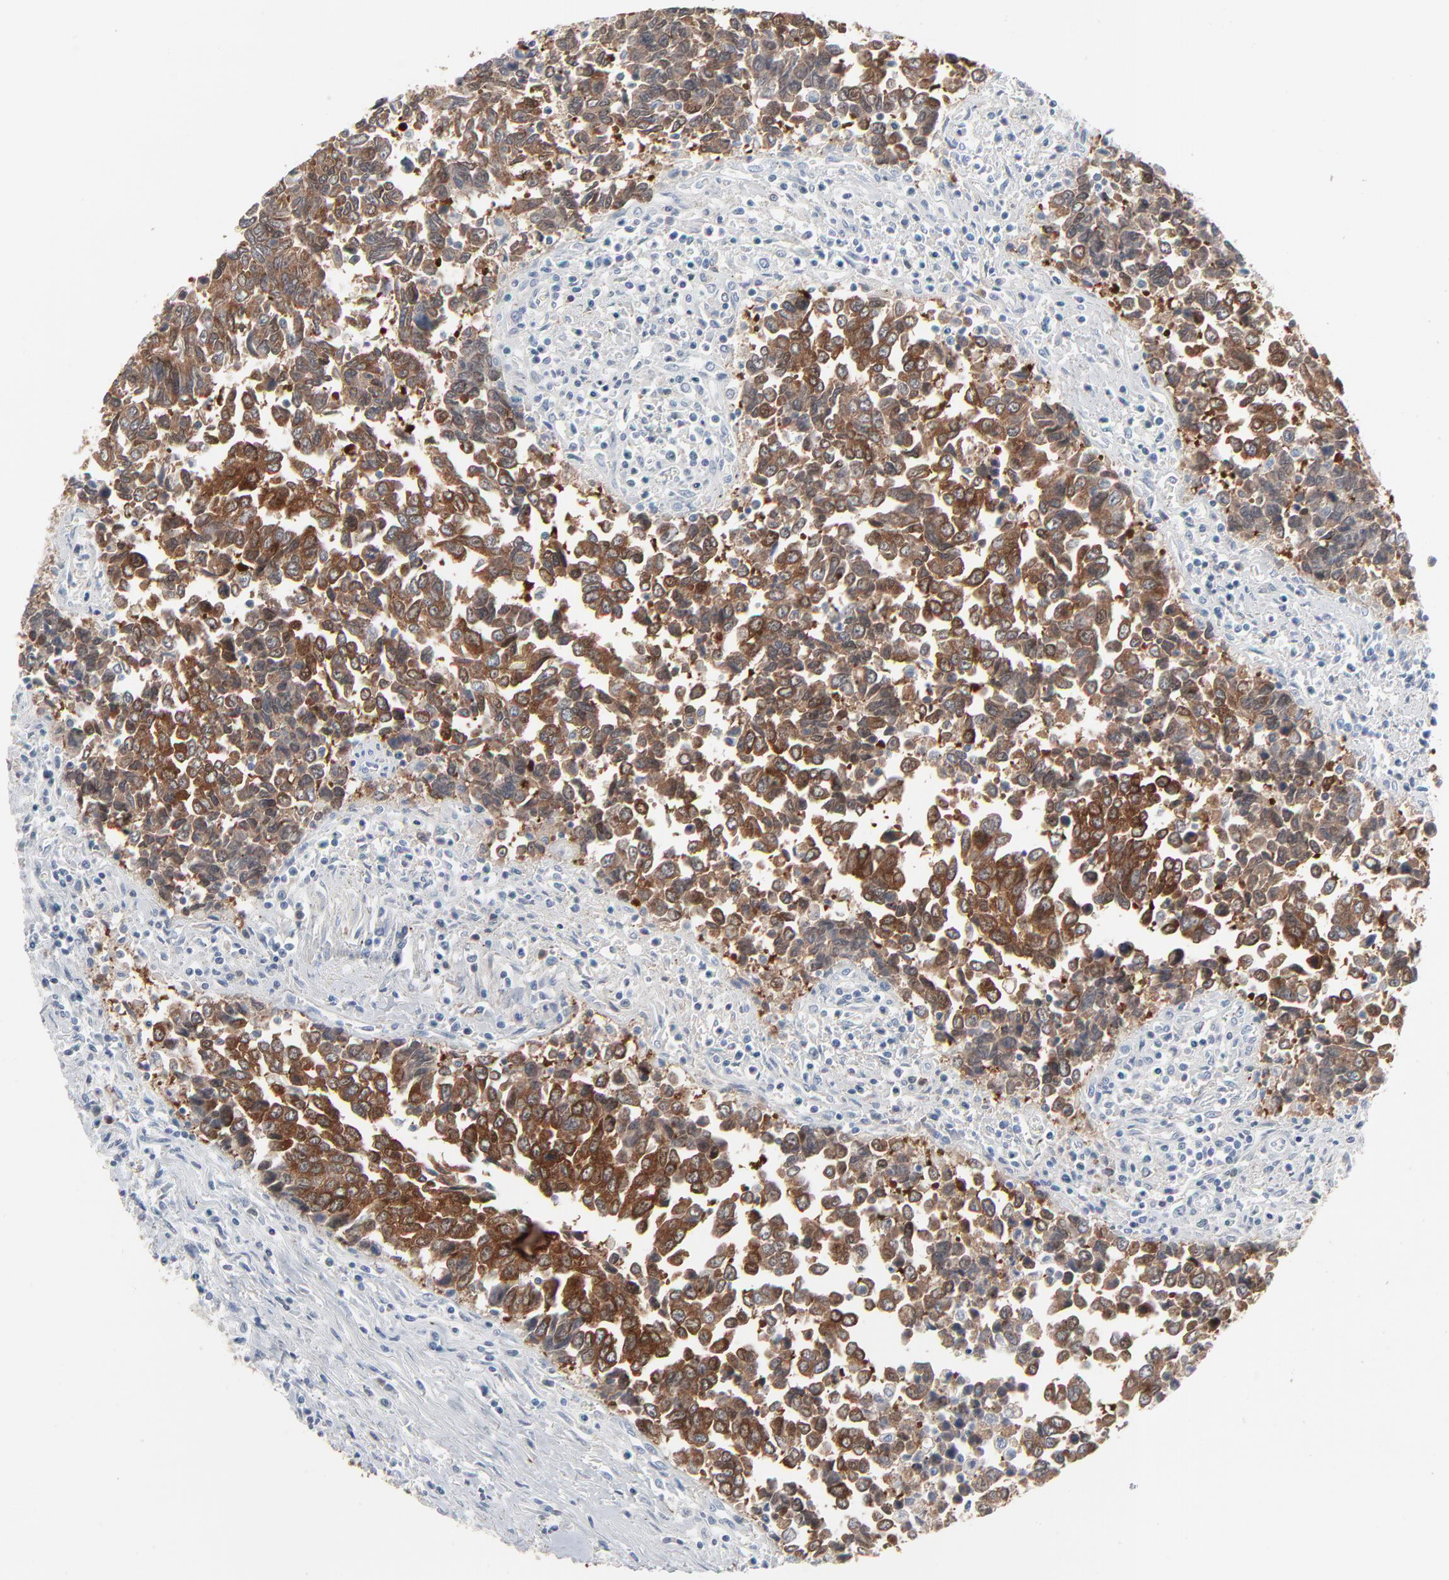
{"staining": {"intensity": "strong", "quantity": ">75%", "location": "cytoplasmic/membranous"}, "tissue": "urothelial cancer", "cell_type": "Tumor cells", "image_type": "cancer", "snomed": [{"axis": "morphology", "description": "Urothelial carcinoma, High grade"}, {"axis": "topography", "description": "Urinary bladder"}], "caption": "Urothelial cancer tissue exhibits strong cytoplasmic/membranous expression in about >75% of tumor cells Using DAB (3,3'-diaminobenzidine) (brown) and hematoxylin (blue) stains, captured at high magnification using brightfield microscopy.", "gene": "PHGDH", "patient": {"sex": "male", "age": 86}}